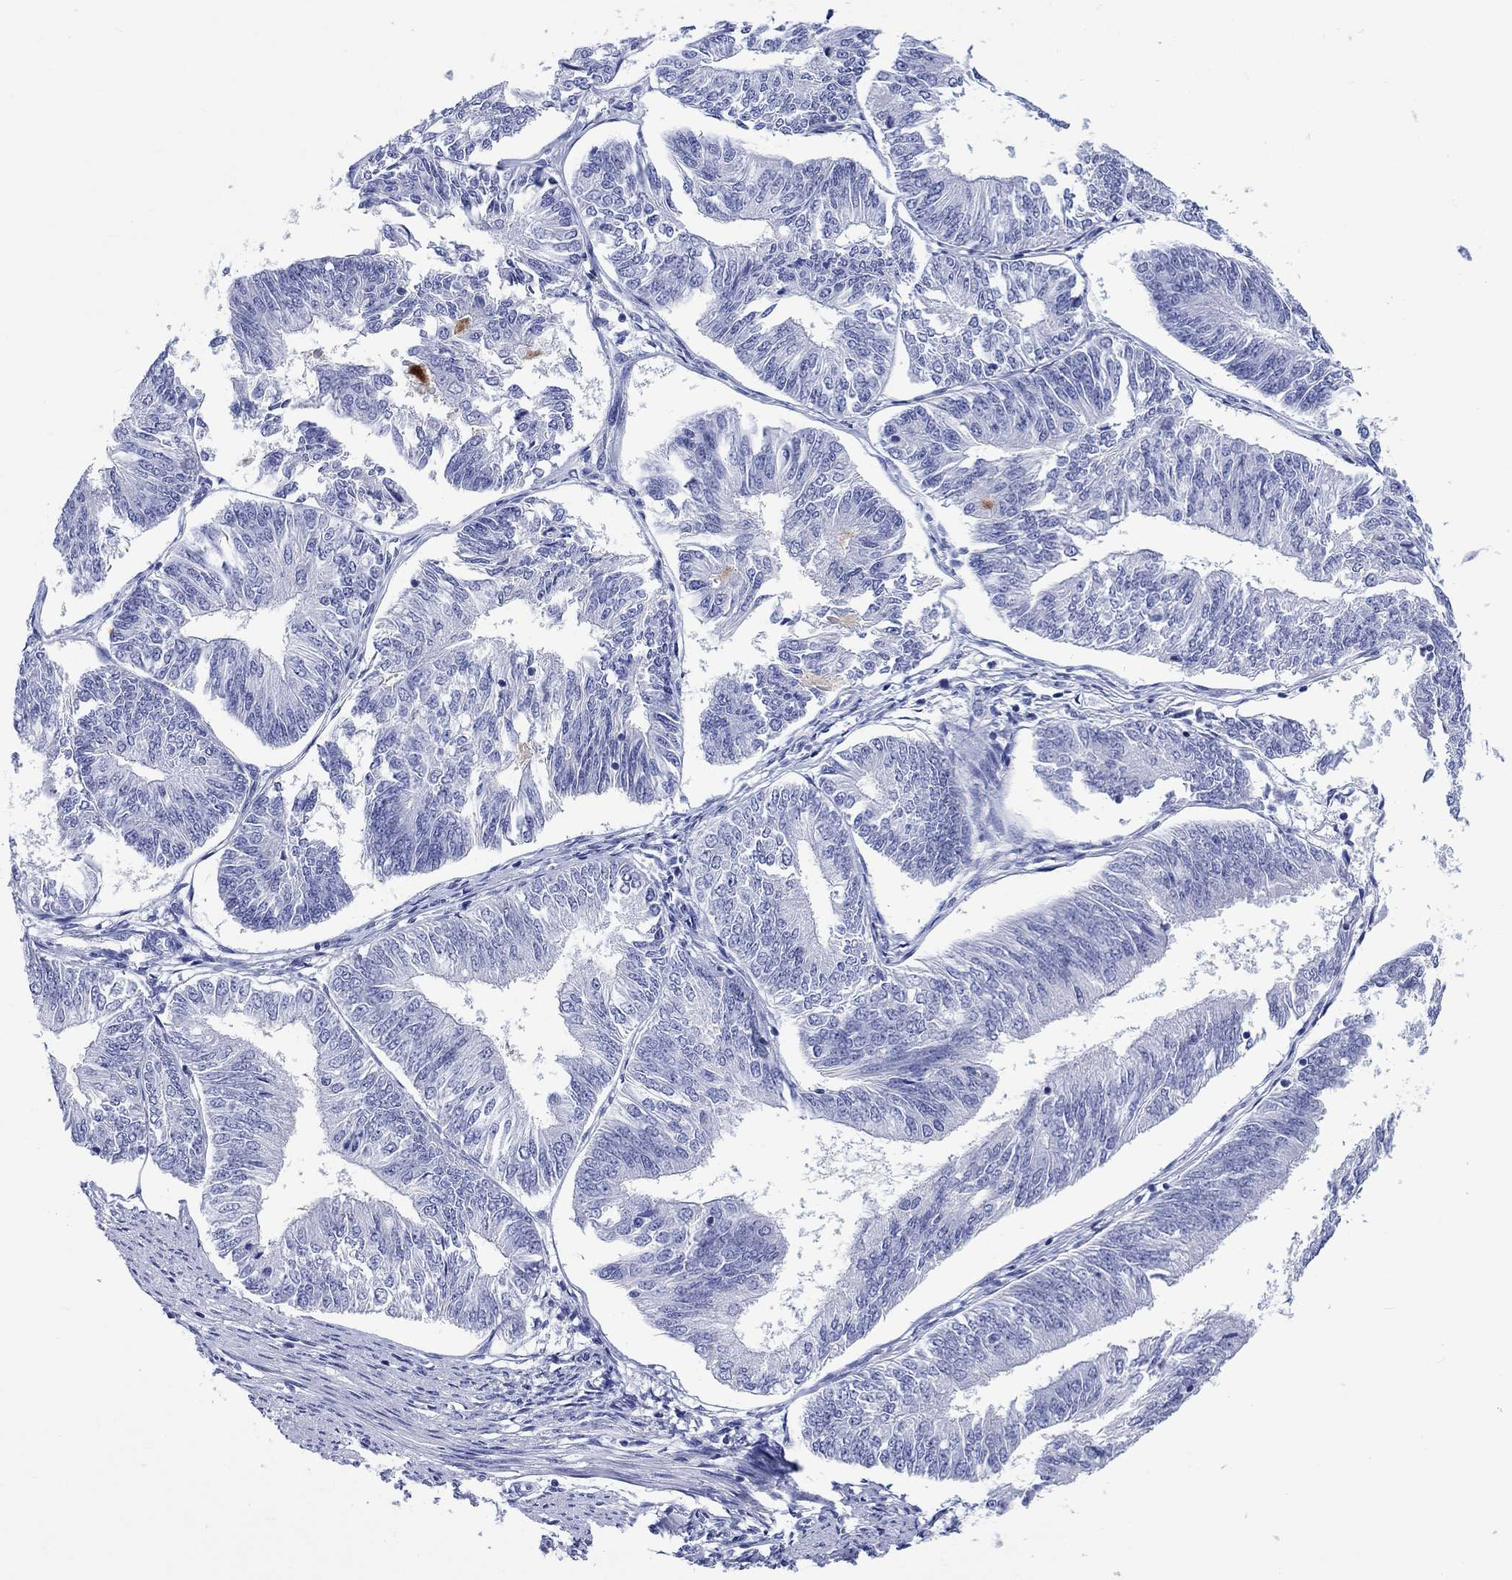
{"staining": {"intensity": "negative", "quantity": "none", "location": "none"}, "tissue": "endometrial cancer", "cell_type": "Tumor cells", "image_type": "cancer", "snomed": [{"axis": "morphology", "description": "Adenocarcinoma, NOS"}, {"axis": "topography", "description": "Endometrium"}], "caption": "DAB (3,3'-diaminobenzidine) immunohistochemical staining of human endometrial cancer (adenocarcinoma) shows no significant staining in tumor cells.", "gene": "CACNG3", "patient": {"sex": "female", "age": 58}}